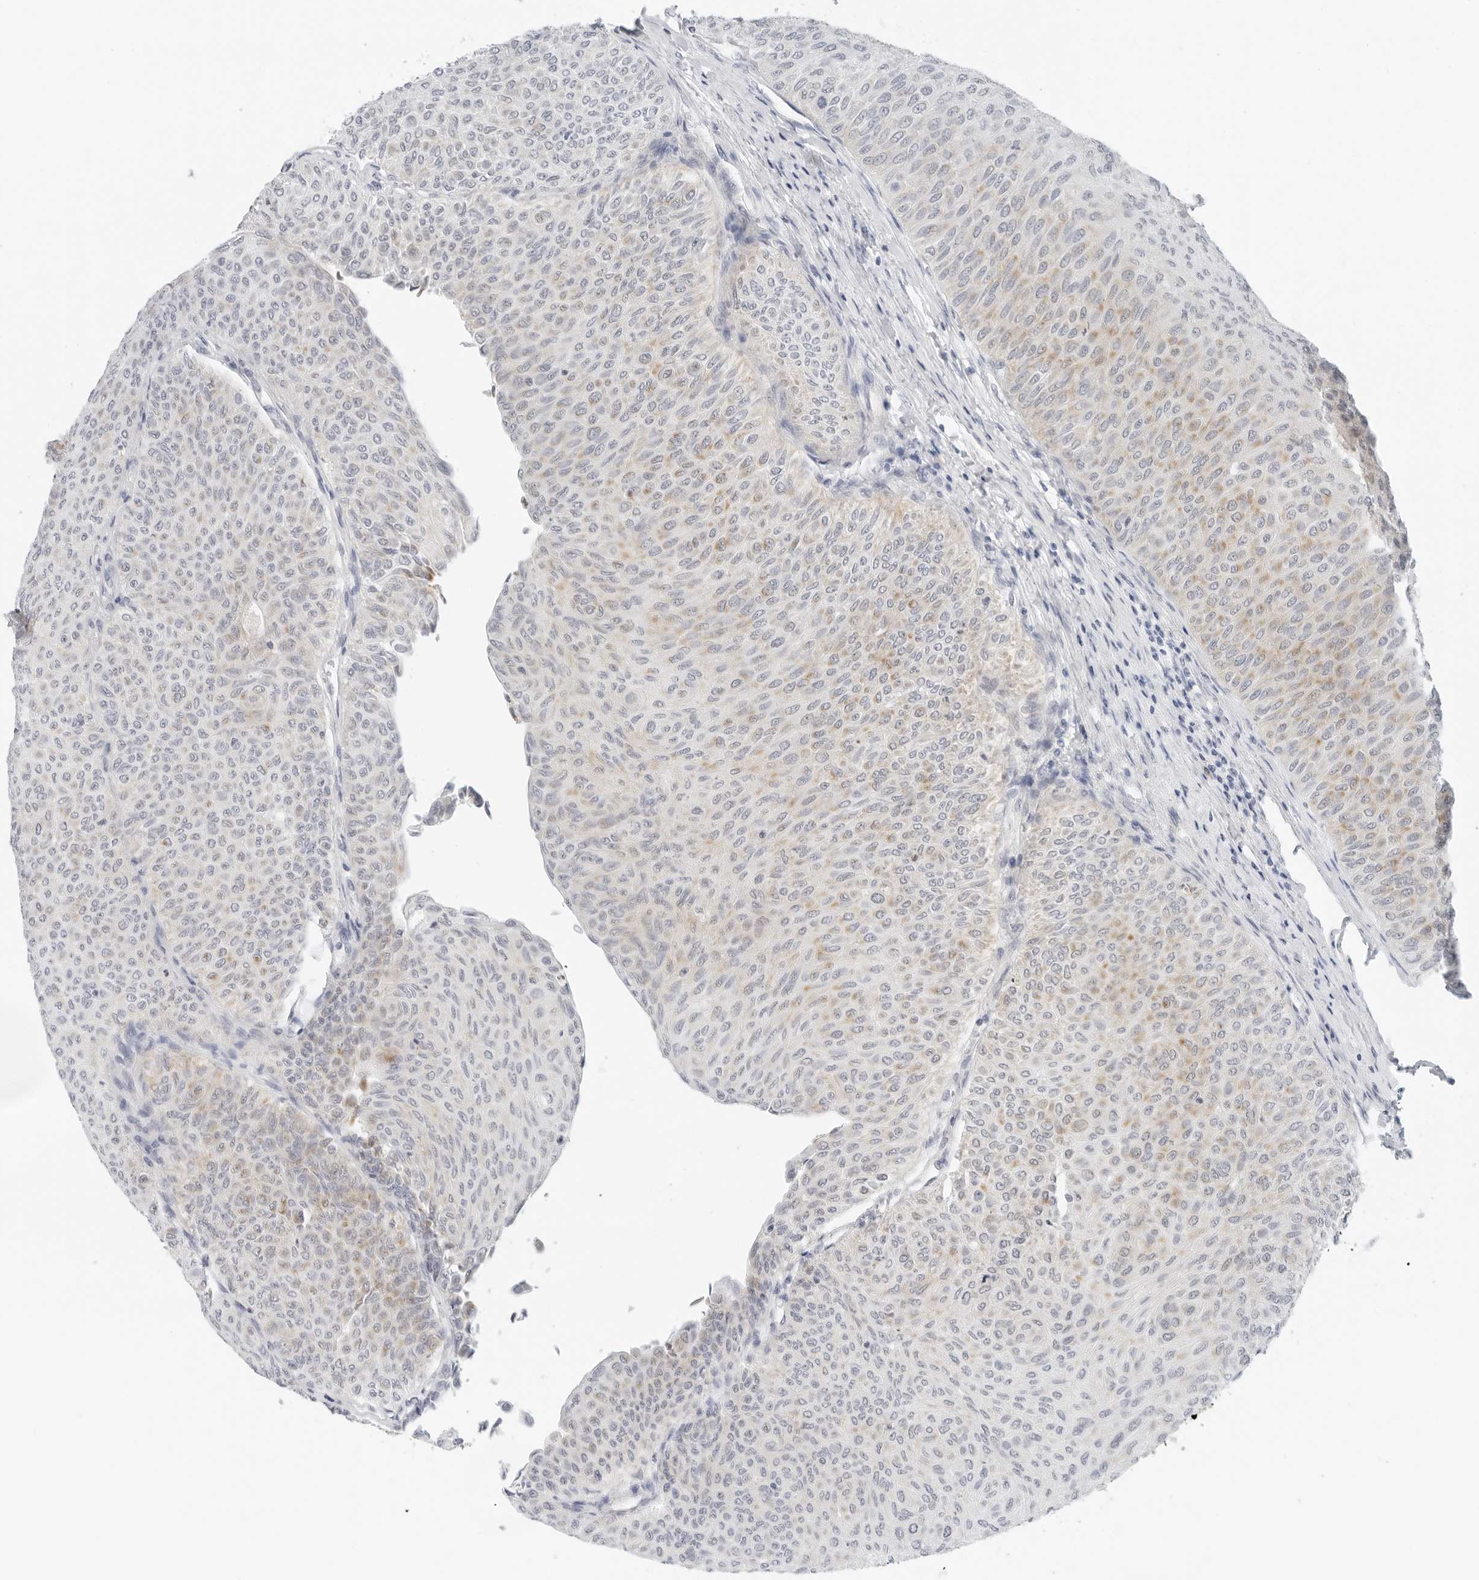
{"staining": {"intensity": "strong", "quantity": "<25%", "location": "cytoplasmic/membranous"}, "tissue": "urothelial cancer", "cell_type": "Tumor cells", "image_type": "cancer", "snomed": [{"axis": "morphology", "description": "Urothelial carcinoma, Low grade"}, {"axis": "topography", "description": "Urinary bladder"}], "caption": "High-power microscopy captured an immunohistochemistry photomicrograph of urothelial cancer, revealing strong cytoplasmic/membranous expression in about <25% of tumor cells.", "gene": "RC3H1", "patient": {"sex": "male", "age": 78}}